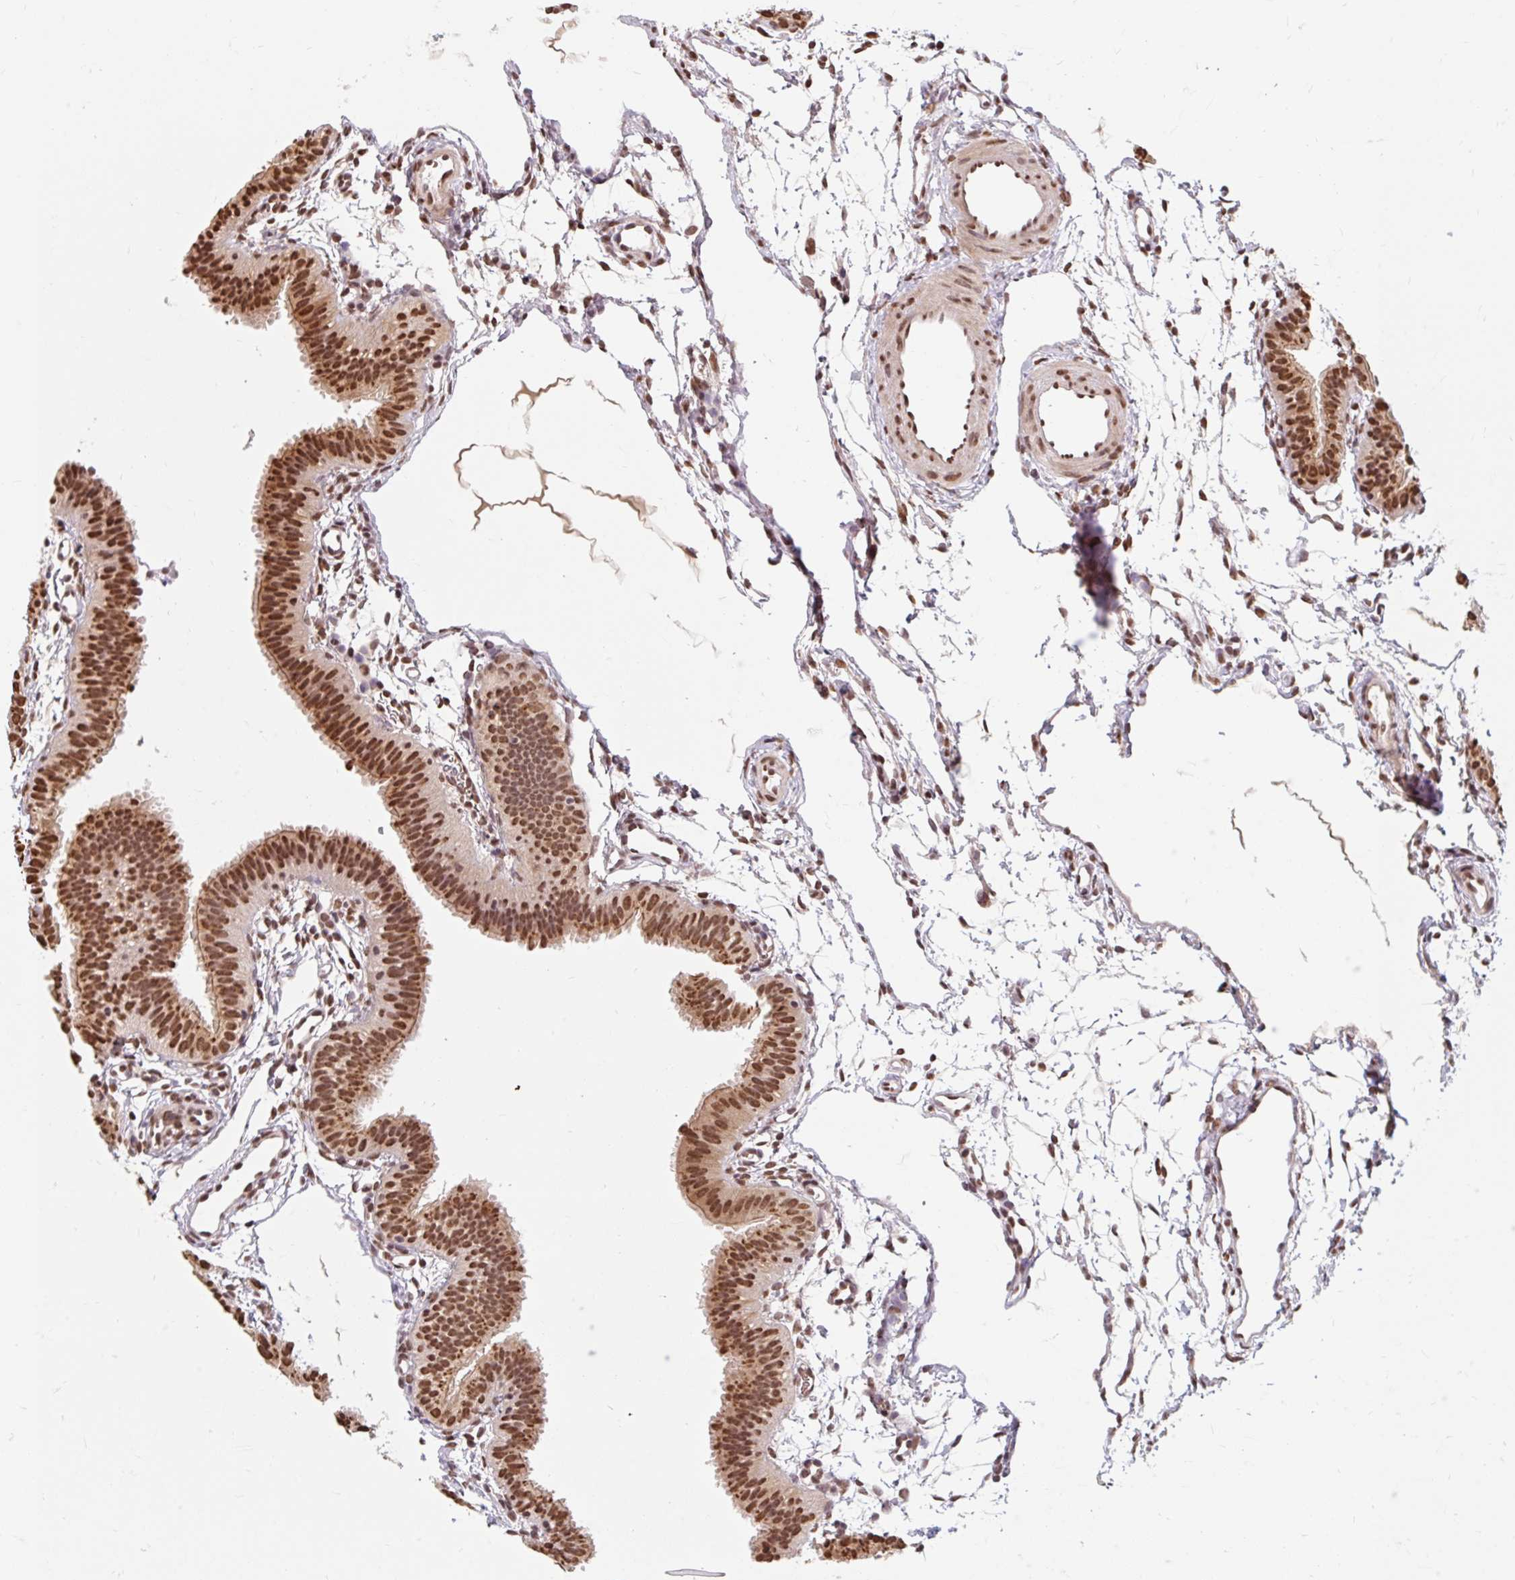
{"staining": {"intensity": "strong", "quantity": ">75%", "location": "nuclear"}, "tissue": "fallopian tube", "cell_type": "Glandular cells", "image_type": "normal", "snomed": [{"axis": "morphology", "description": "Normal tissue, NOS"}, {"axis": "topography", "description": "Fallopian tube"}], "caption": "The photomicrograph exhibits a brown stain indicating the presence of a protein in the nuclear of glandular cells in fallopian tube. The staining is performed using DAB brown chromogen to label protein expression. The nuclei are counter-stained blue using hematoxylin.", "gene": "BICRA", "patient": {"sex": "female", "age": 35}}